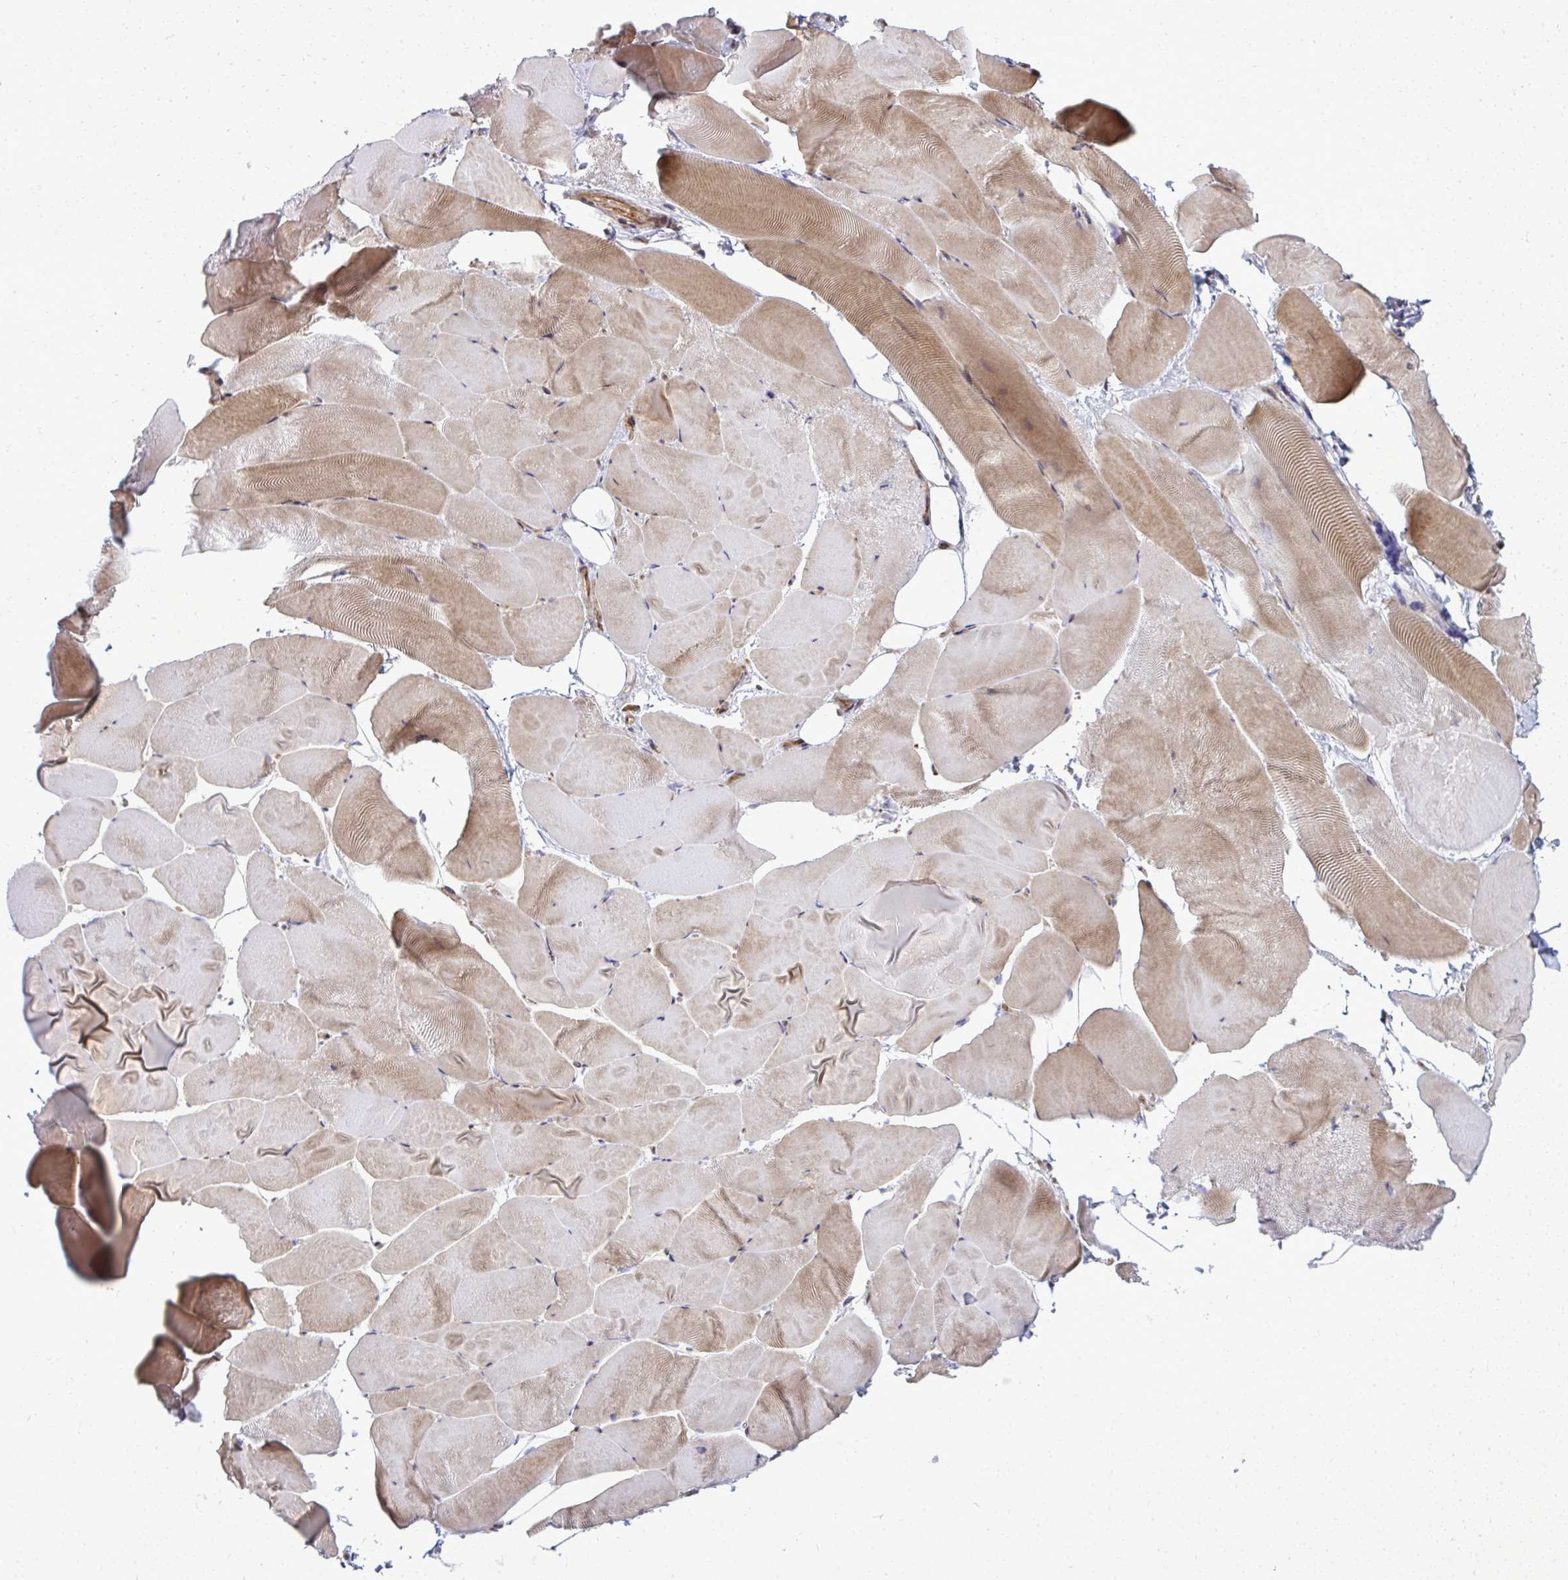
{"staining": {"intensity": "moderate", "quantity": "25%-75%", "location": "cytoplasmic/membranous"}, "tissue": "skeletal muscle", "cell_type": "Myocytes", "image_type": "normal", "snomed": [{"axis": "morphology", "description": "Normal tissue, NOS"}, {"axis": "topography", "description": "Skeletal muscle"}], "caption": "Immunohistochemical staining of benign skeletal muscle demonstrates 25%-75% levels of moderate cytoplasmic/membranous protein staining in about 25%-75% of myocytes. (brown staining indicates protein expression, while blue staining denotes nuclei).", "gene": "FUT10", "patient": {"sex": "female", "age": 64}}